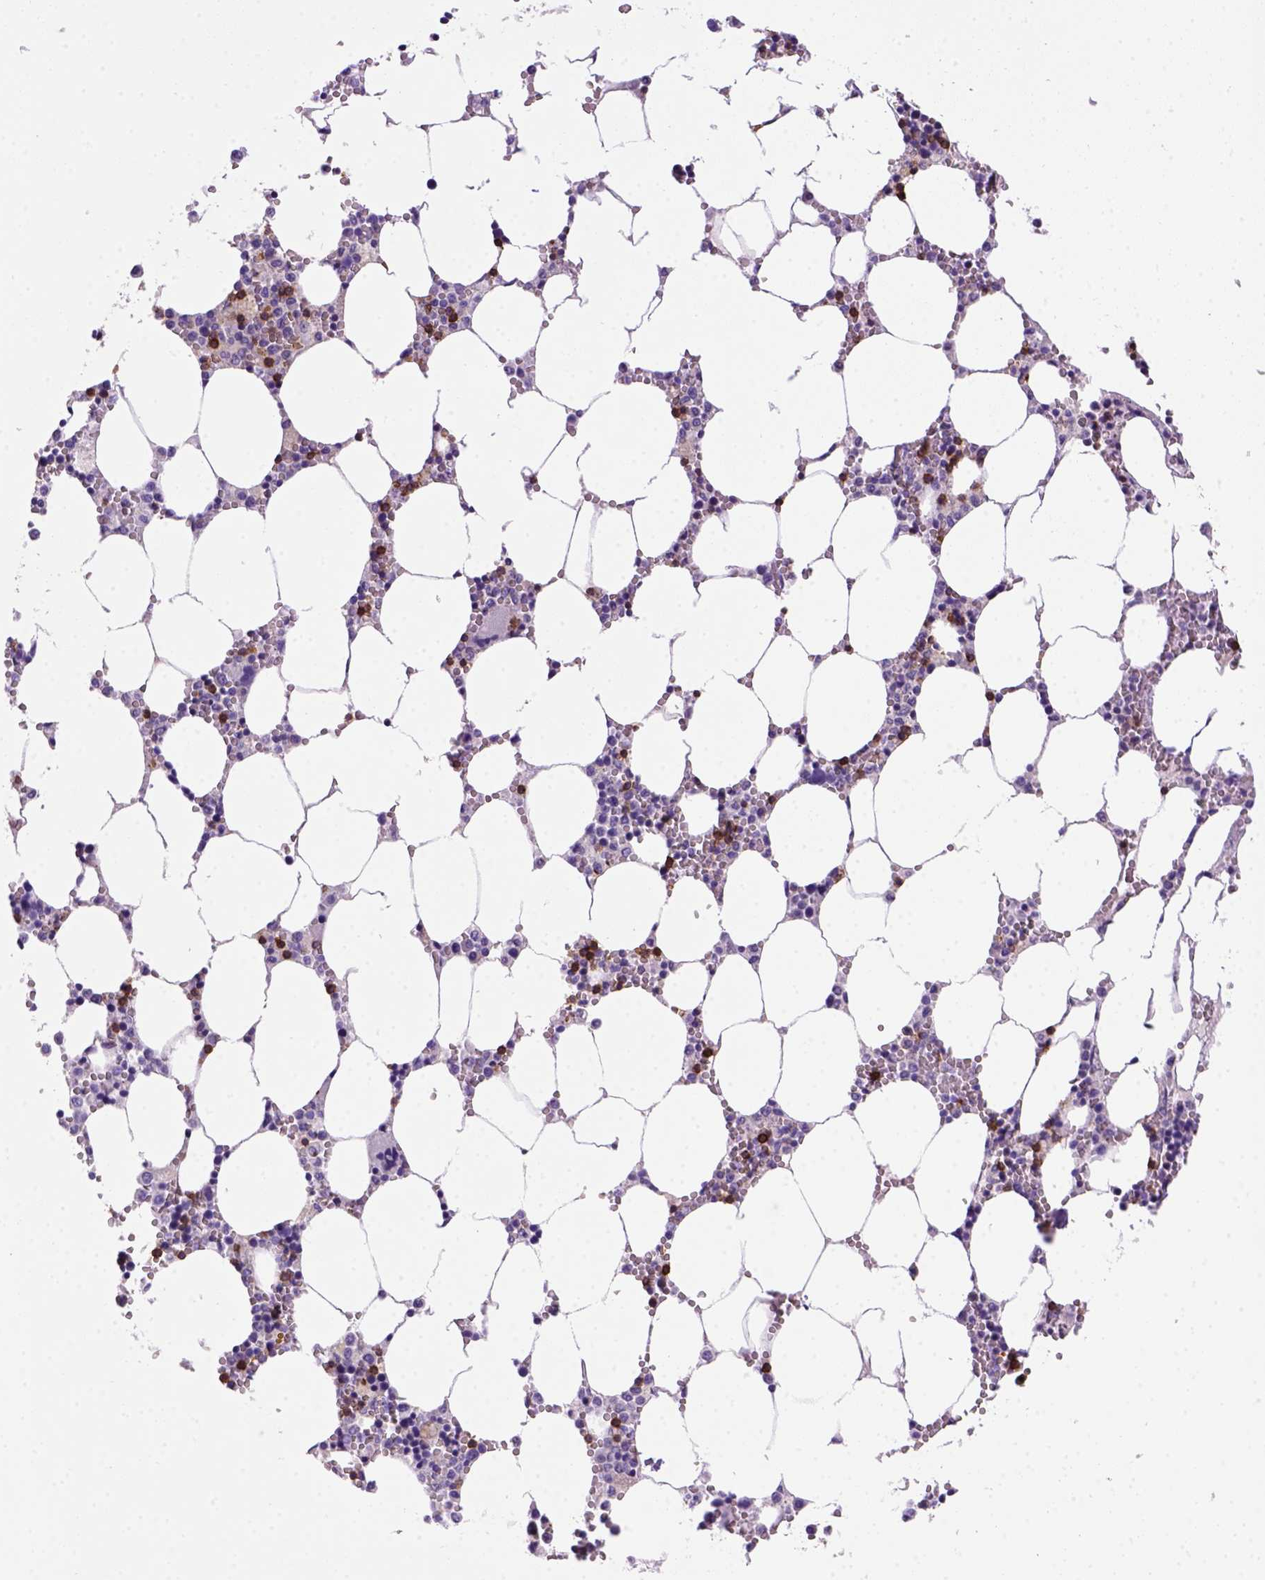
{"staining": {"intensity": "strong", "quantity": "<25%", "location": "cytoplasmic/membranous"}, "tissue": "bone marrow", "cell_type": "Hematopoietic cells", "image_type": "normal", "snomed": [{"axis": "morphology", "description": "Normal tissue, NOS"}, {"axis": "topography", "description": "Bone marrow"}], "caption": "Hematopoietic cells exhibit medium levels of strong cytoplasmic/membranous expression in approximately <25% of cells in normal human bone marrow.", "gene": "CD3E", "patient": {"sex": "female", "age": 64}}